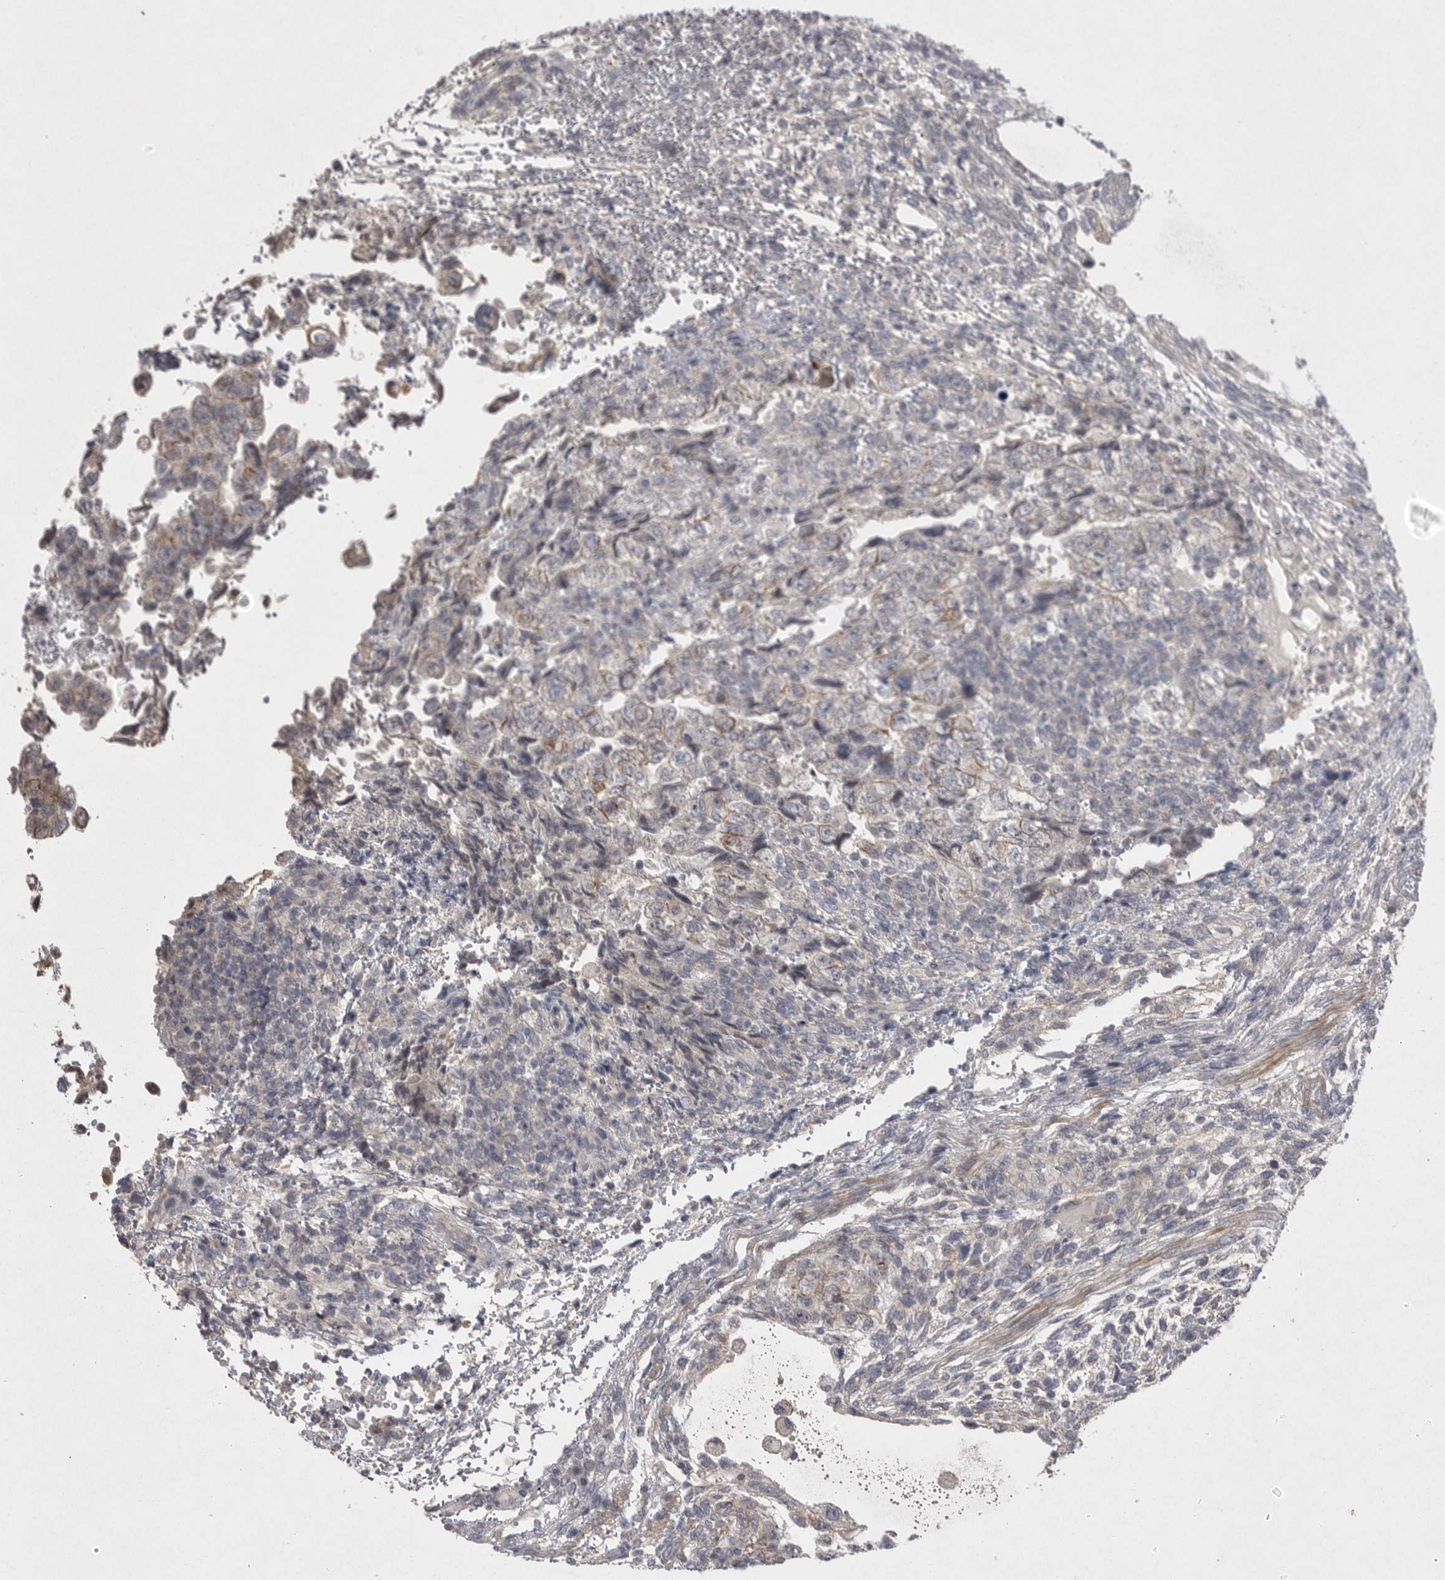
{"staining": {"intensity": "moderate", "quantity": "<25%", "location": "cytoplasmic/membranous"}, "tissue": "testis cancer", "cell_type": "Tumor cells", "image_type": "cancer", "snomed": [{"axis": "morphology", "description": "Normal tissue, NOS"}, {"axis": "morphology", "description": "Carcinoma, Embryonal, NOS"}, {"axis": "topography", "description": "Testis"}], "caption": "Immunohistochemical staining of embryonal carcinoma (testis) demonstrates low levels of moderate cytoplasmic/membranous protein staining in about <25% of tumor cells.", "gene": "VANGL2", "patient": {"sex": "male", "age": 36}}